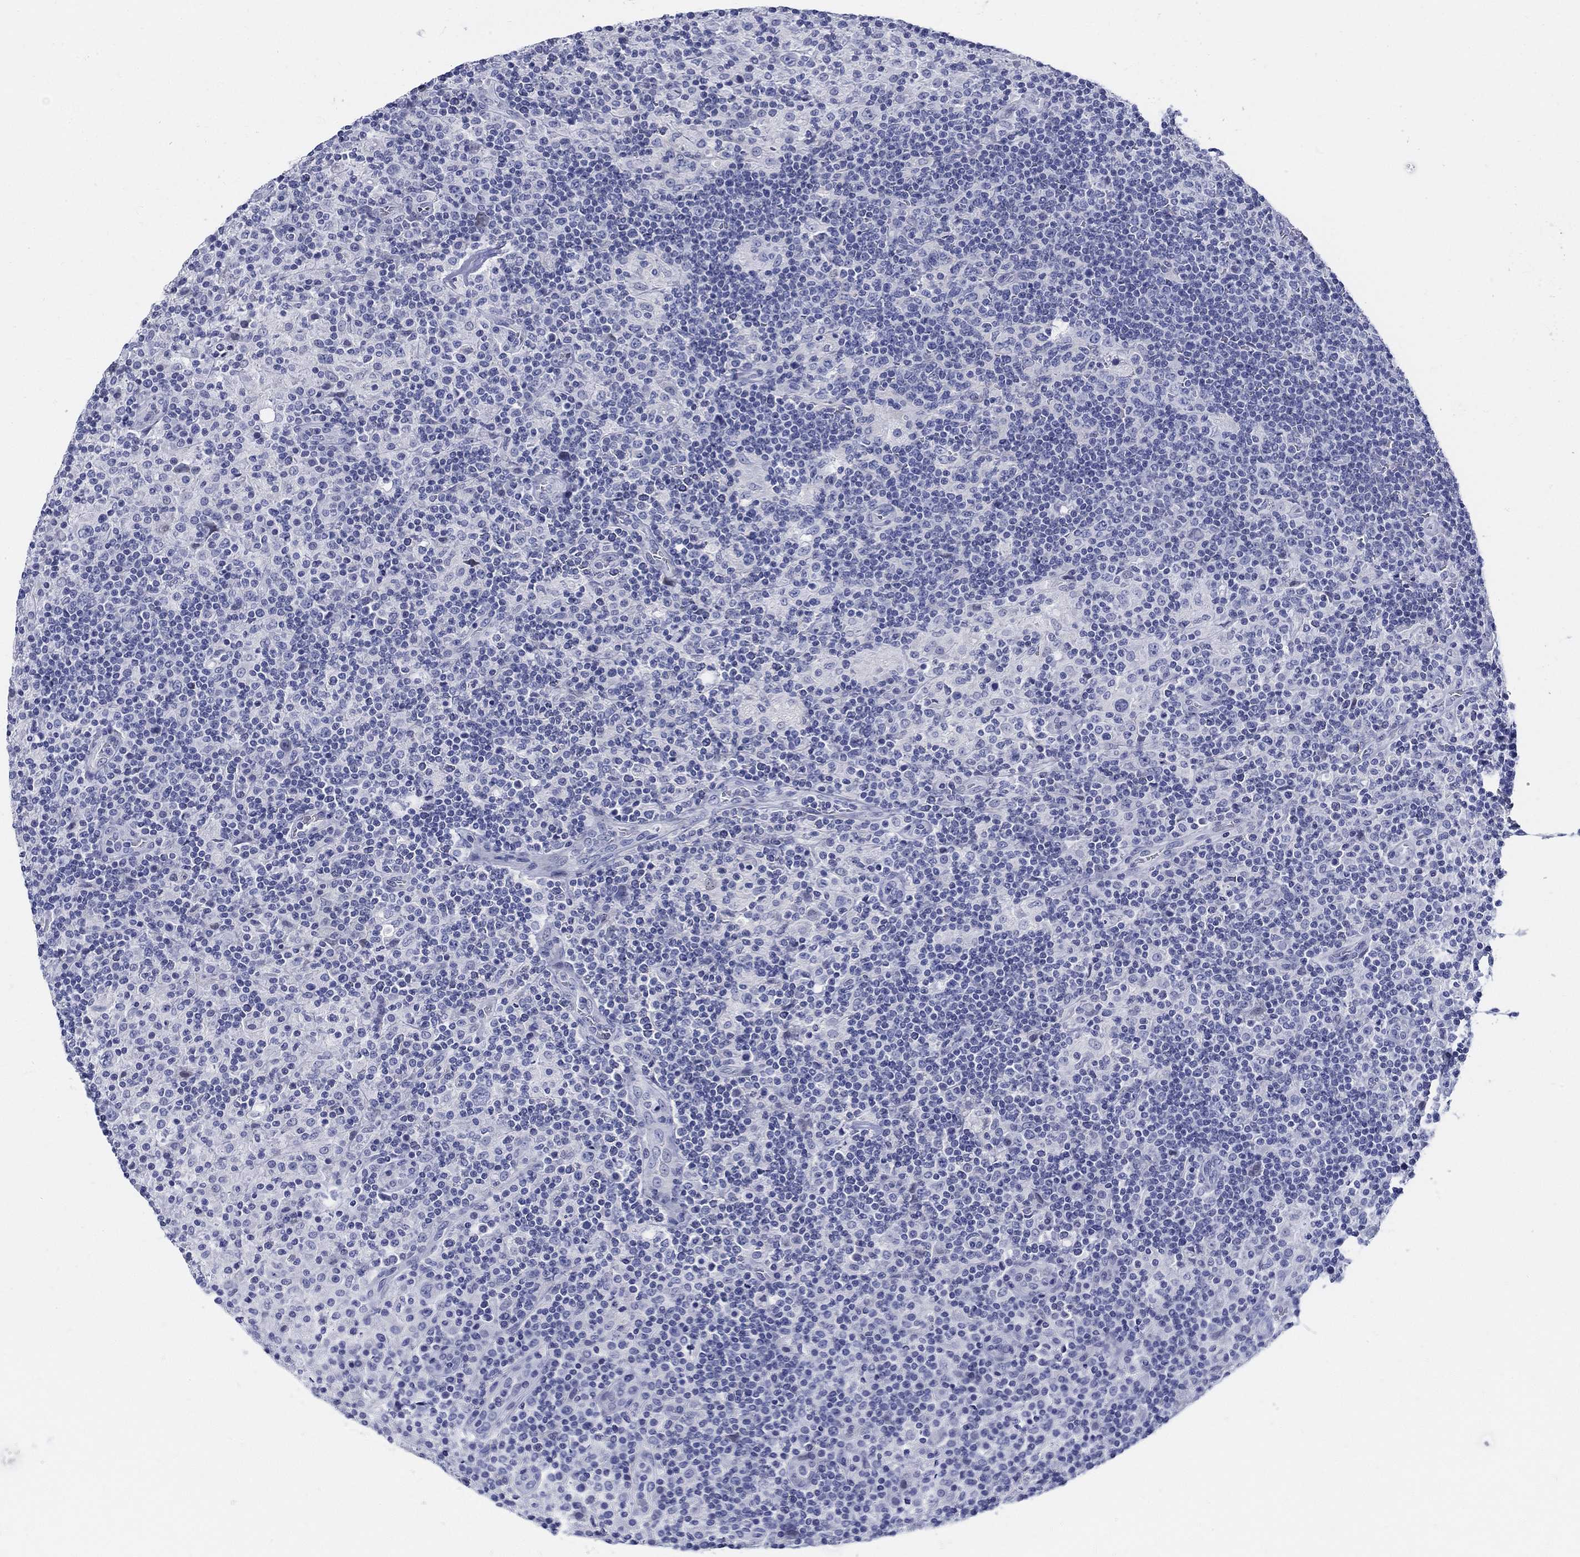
{"staining": {"intensity": "negative", "quantity": "none", "location": "none"}, "tissue": "lymphoma", "cell_type": "Tumor cells", "image_type": "cancer", "snomed": [{"axis": "morphology", "description": "Hodgkin's disease, NOS"}, {"axis": "topography", "description": "Lymph node"}], "caption": "Tumor cells show no significant protein staining in lymphoma.", "gene": "CRYGS", "patient": {"sex": "male", "age": 70}}